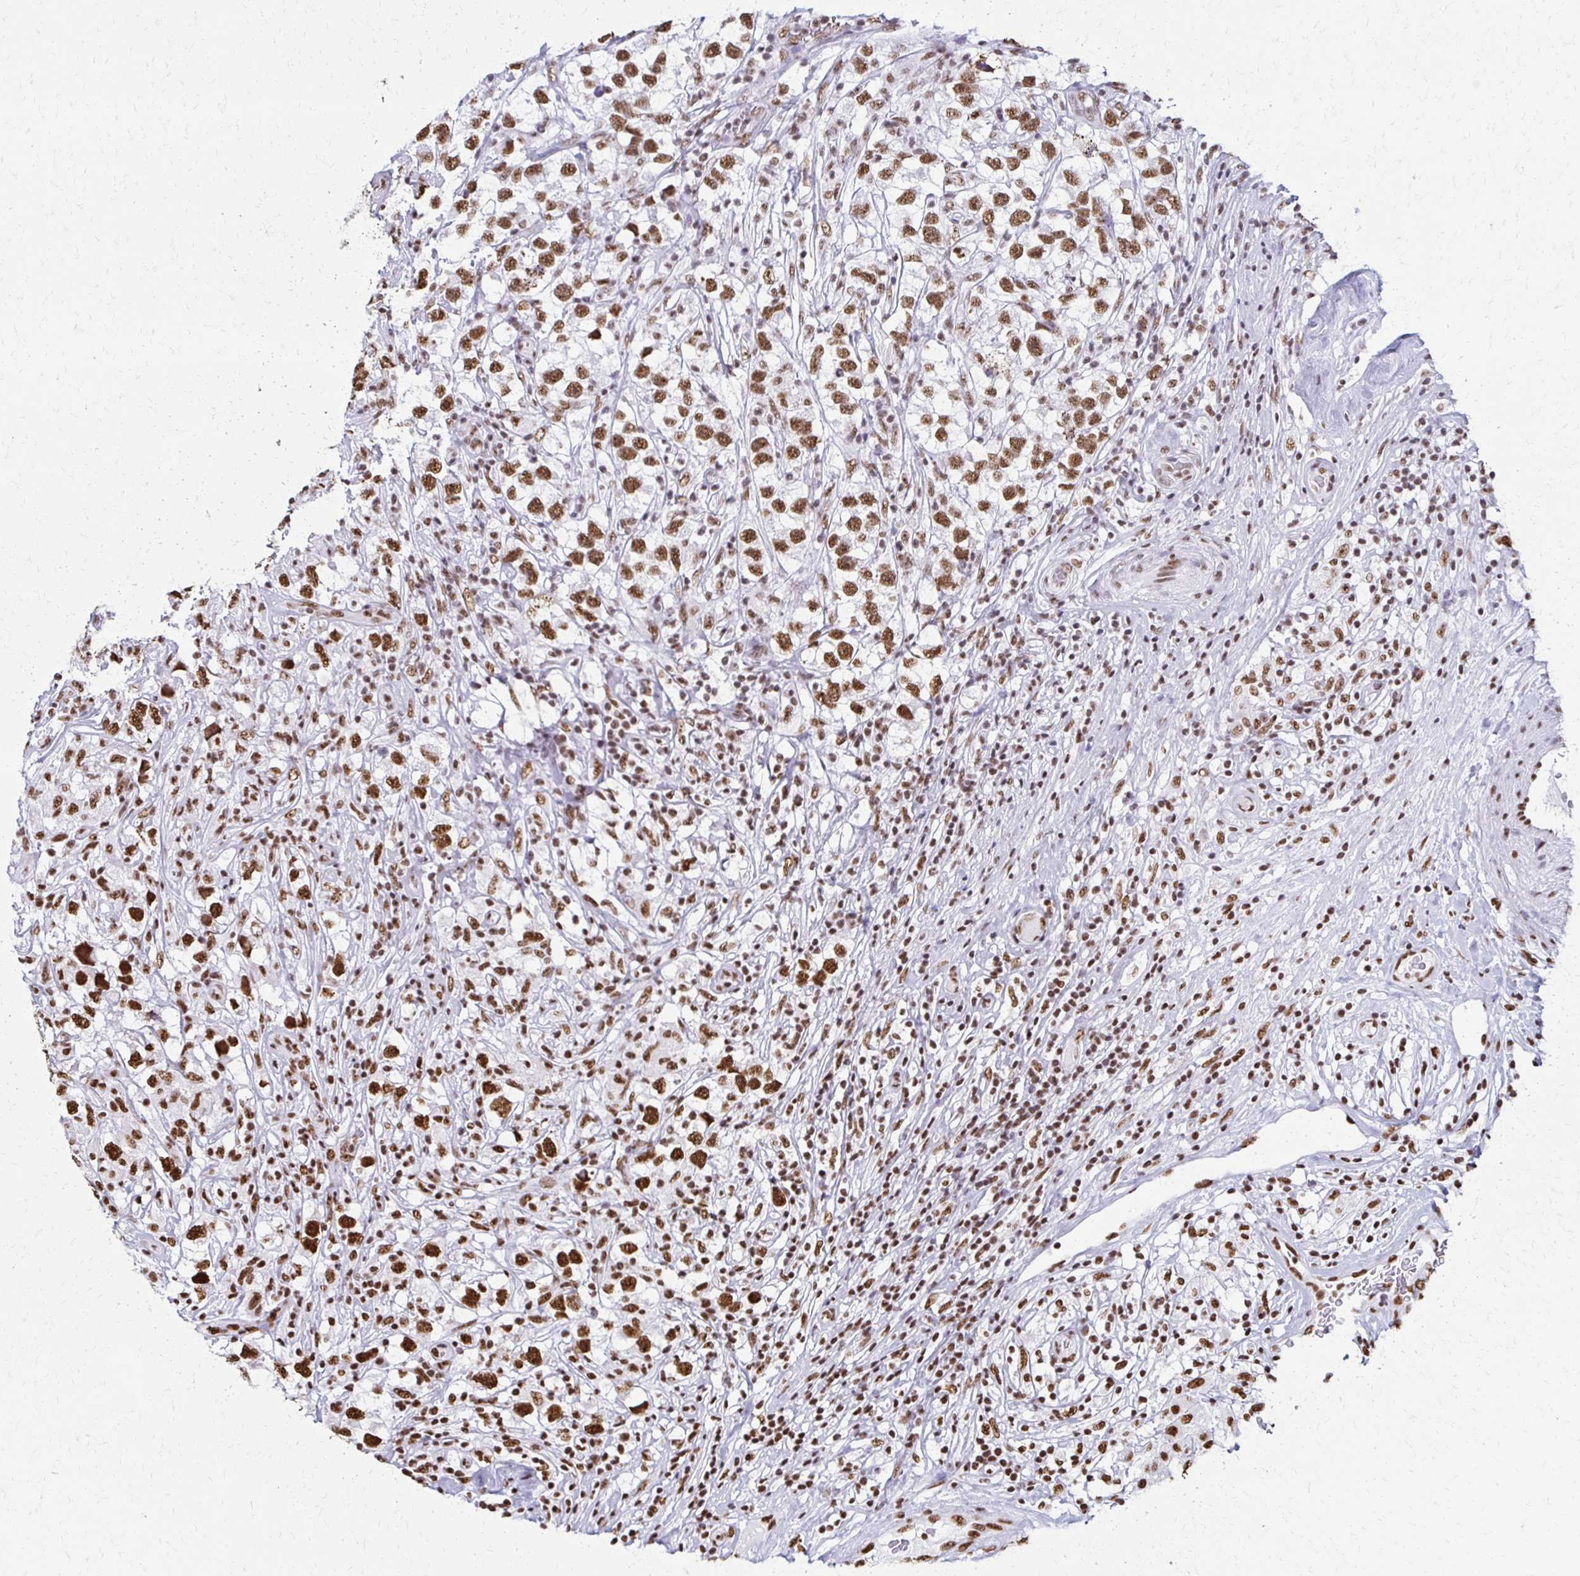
{"staining": {"intensity": "strong", "quantity": ">75%", "location": "nuclear"}, "tissue": "testis cancer", "cell_type": "Tumor cells", "image_type": "cancer", "snomed": [{"axis": "morphology", "description": "Seminoma, NOS"}, {"axis": "topography", "description": "Testis"}], "caption": "An immunohistochemistry (IHC) micrograph of tumor tissue is shown. Protein staining in brown highlights strong nuclear positivity in seminoma (testis) within tumor cells. The staining is performed using DAB (3,3'-diaminobenzidine) brown chromogen to label protein expression. The nuclei are counter-stained blue using hematoxylin.", "gene": "NONO", "patient": {"sex": "male", "age": 46}}